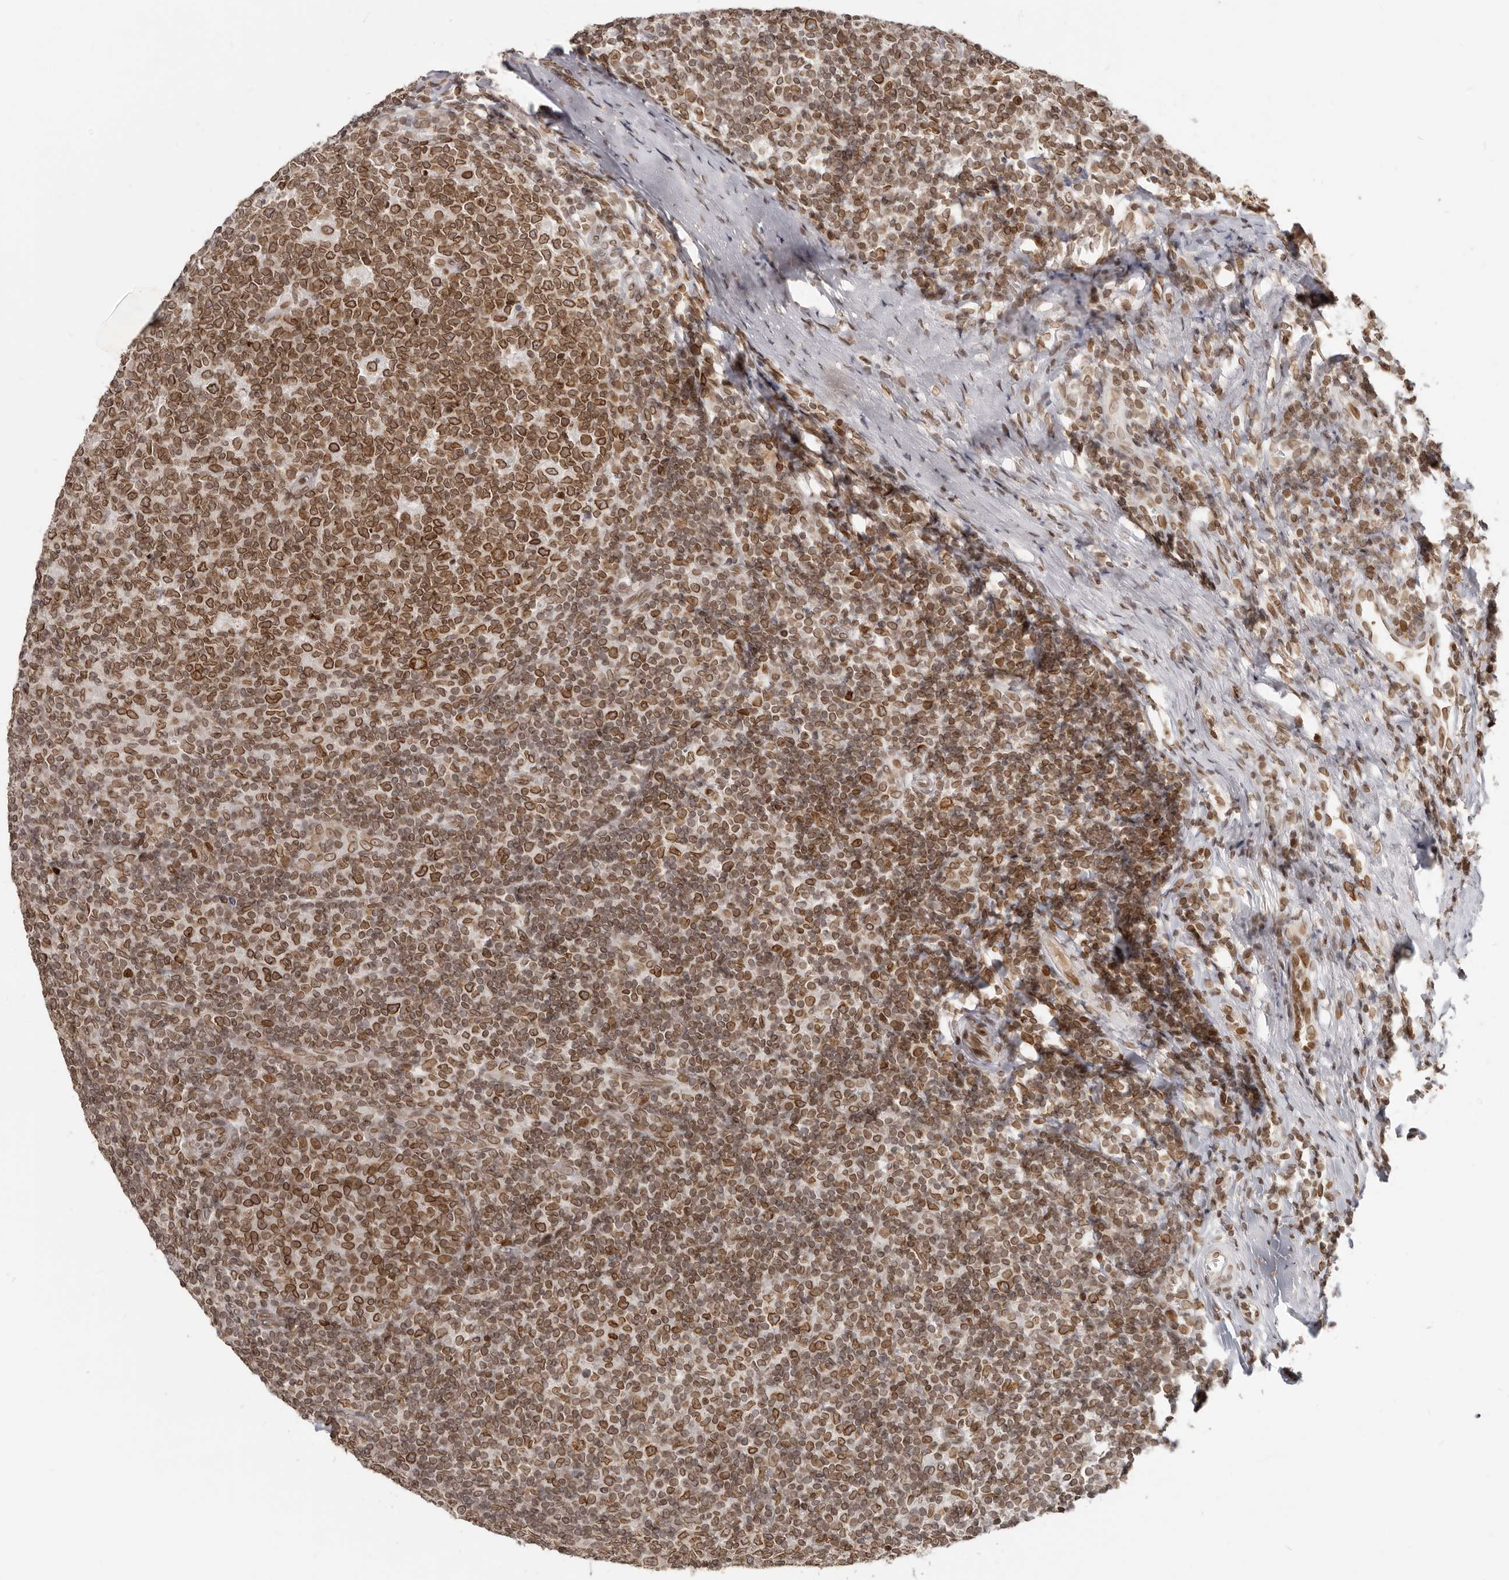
{"staining": {"intensity": "moderate", "quantity": ">75%", "location": "cytoplasmic/membranous,nuclear"}, "tissue": "tonsil", "cell_type": "Germinal center cells", "image_type": "normal", "snomed": [{"axis": "morphology", "description": "Normal tissue, NOS"}, {"axis": "topography", "description": "Tonsil"}], "caption": "The micrograph shows staining of unremarkable tonsil, revealing moderate cytoplasmic/membranous,nuclear protein staining (brown color) within germinal center cells. The staining is performed using DAB (3,3'-diaminobenzidine) brown chromogen to label protein expression. The nuclei are counter-stained blue using hematoxylin.", "gene": "NUP153", "patient": {"sex": "female", "age": 19}}